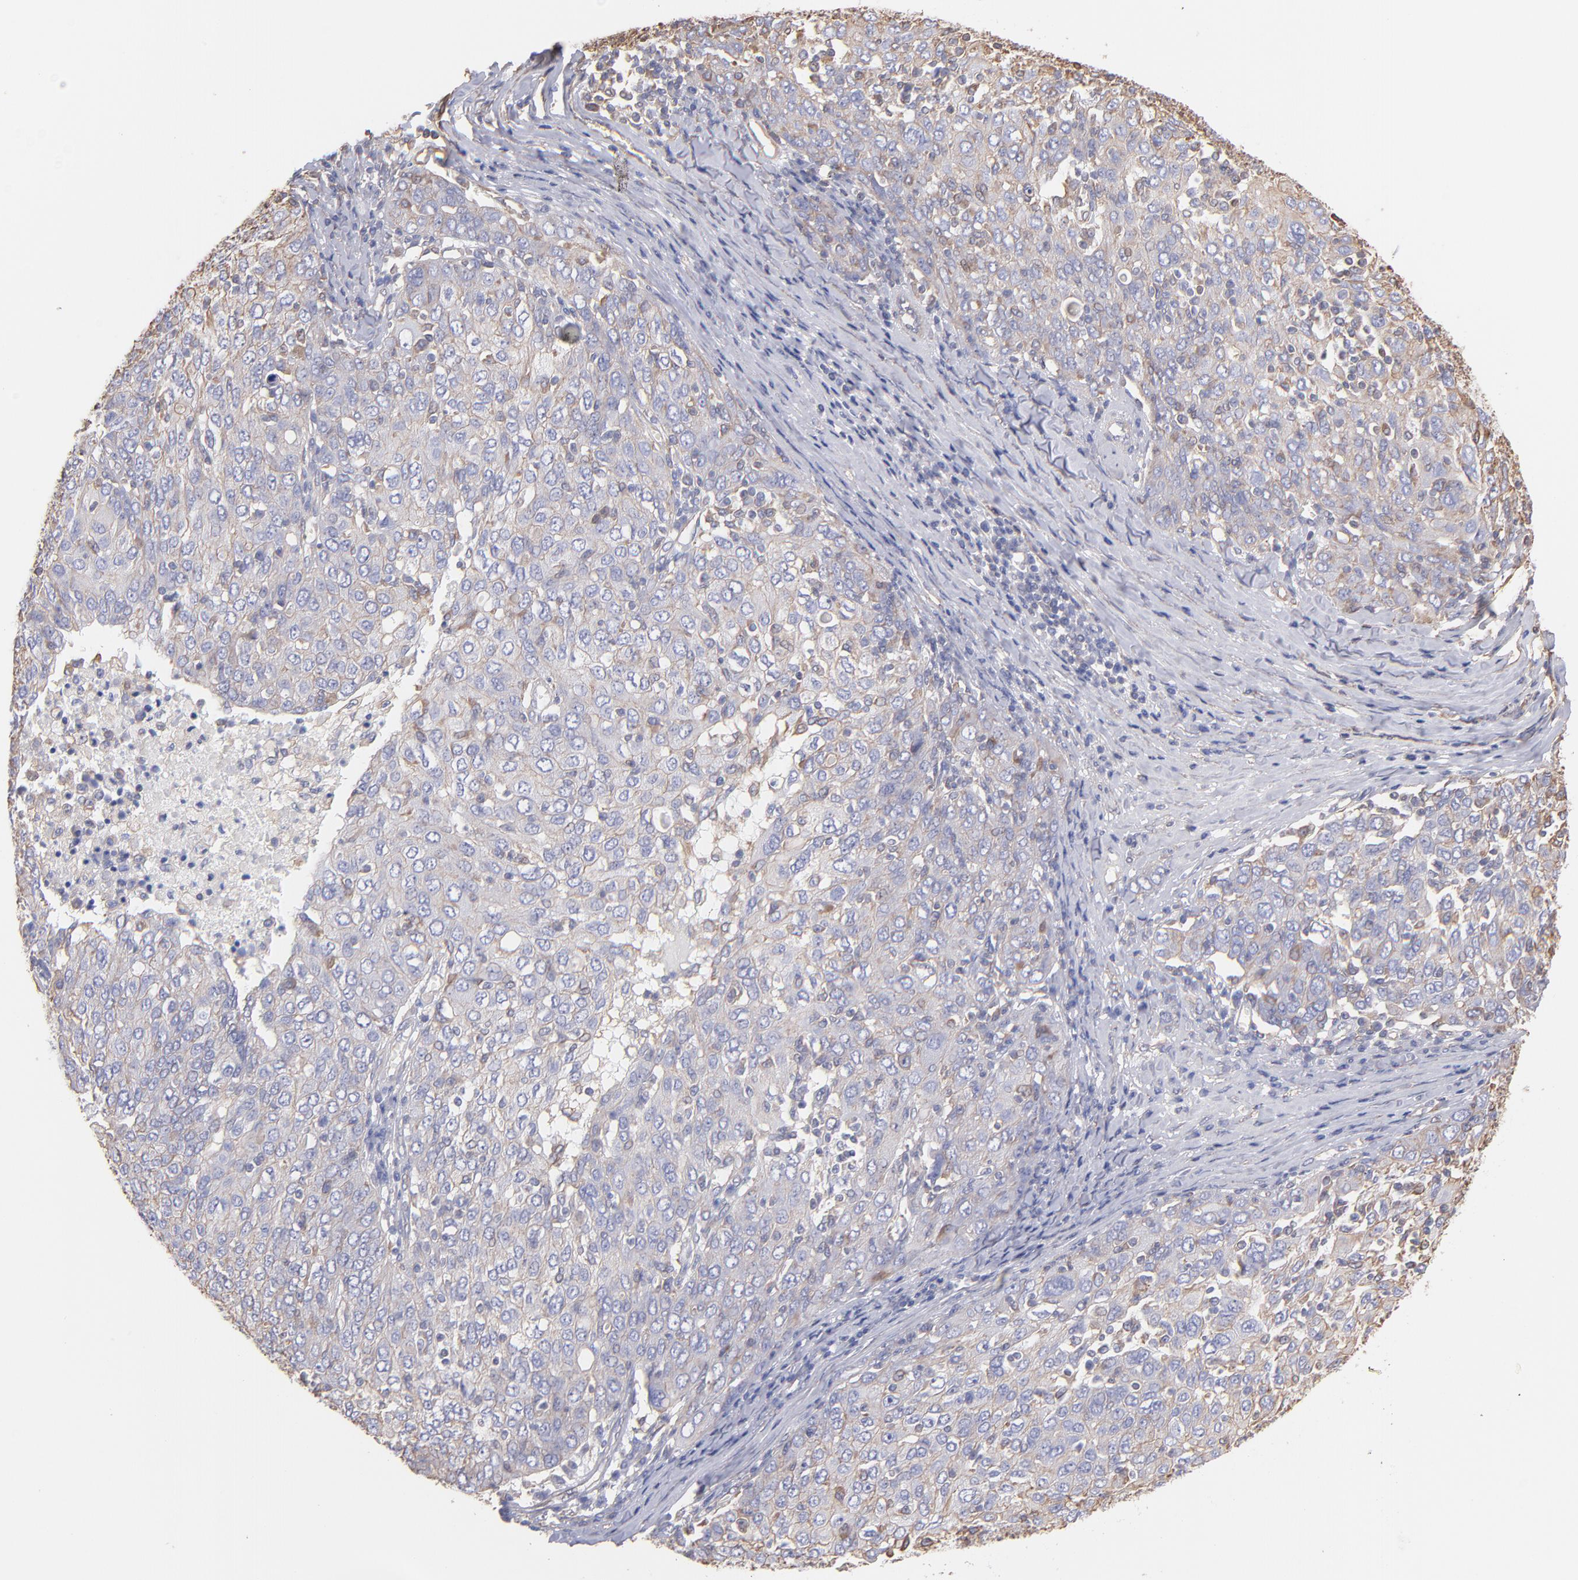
{"staining": {"intensity": "weak", "quantity": ">75%", "location": "cytoplasmic/membranous"}, "tissue": "ovarian cancer", "cell_type": "Tumor cells", "image_type": "cancer", "snomed": [{"axis": "morphology", "description": "Carcinoma, endometroid"}, {"axis": "topography", "description": "Ovary"}], "caption": "IHC (DAB (3,3'-diaminobenzidine)) staining of human ovarian endometroid carcinoma displays weak cytoplasmic/membranous protein expression in approximately >75% of tumor cells. (IHC, brightfield microscopy, high magnification).", "gene": "PLEC", "patient": {"sex": "female", "age": 50}}